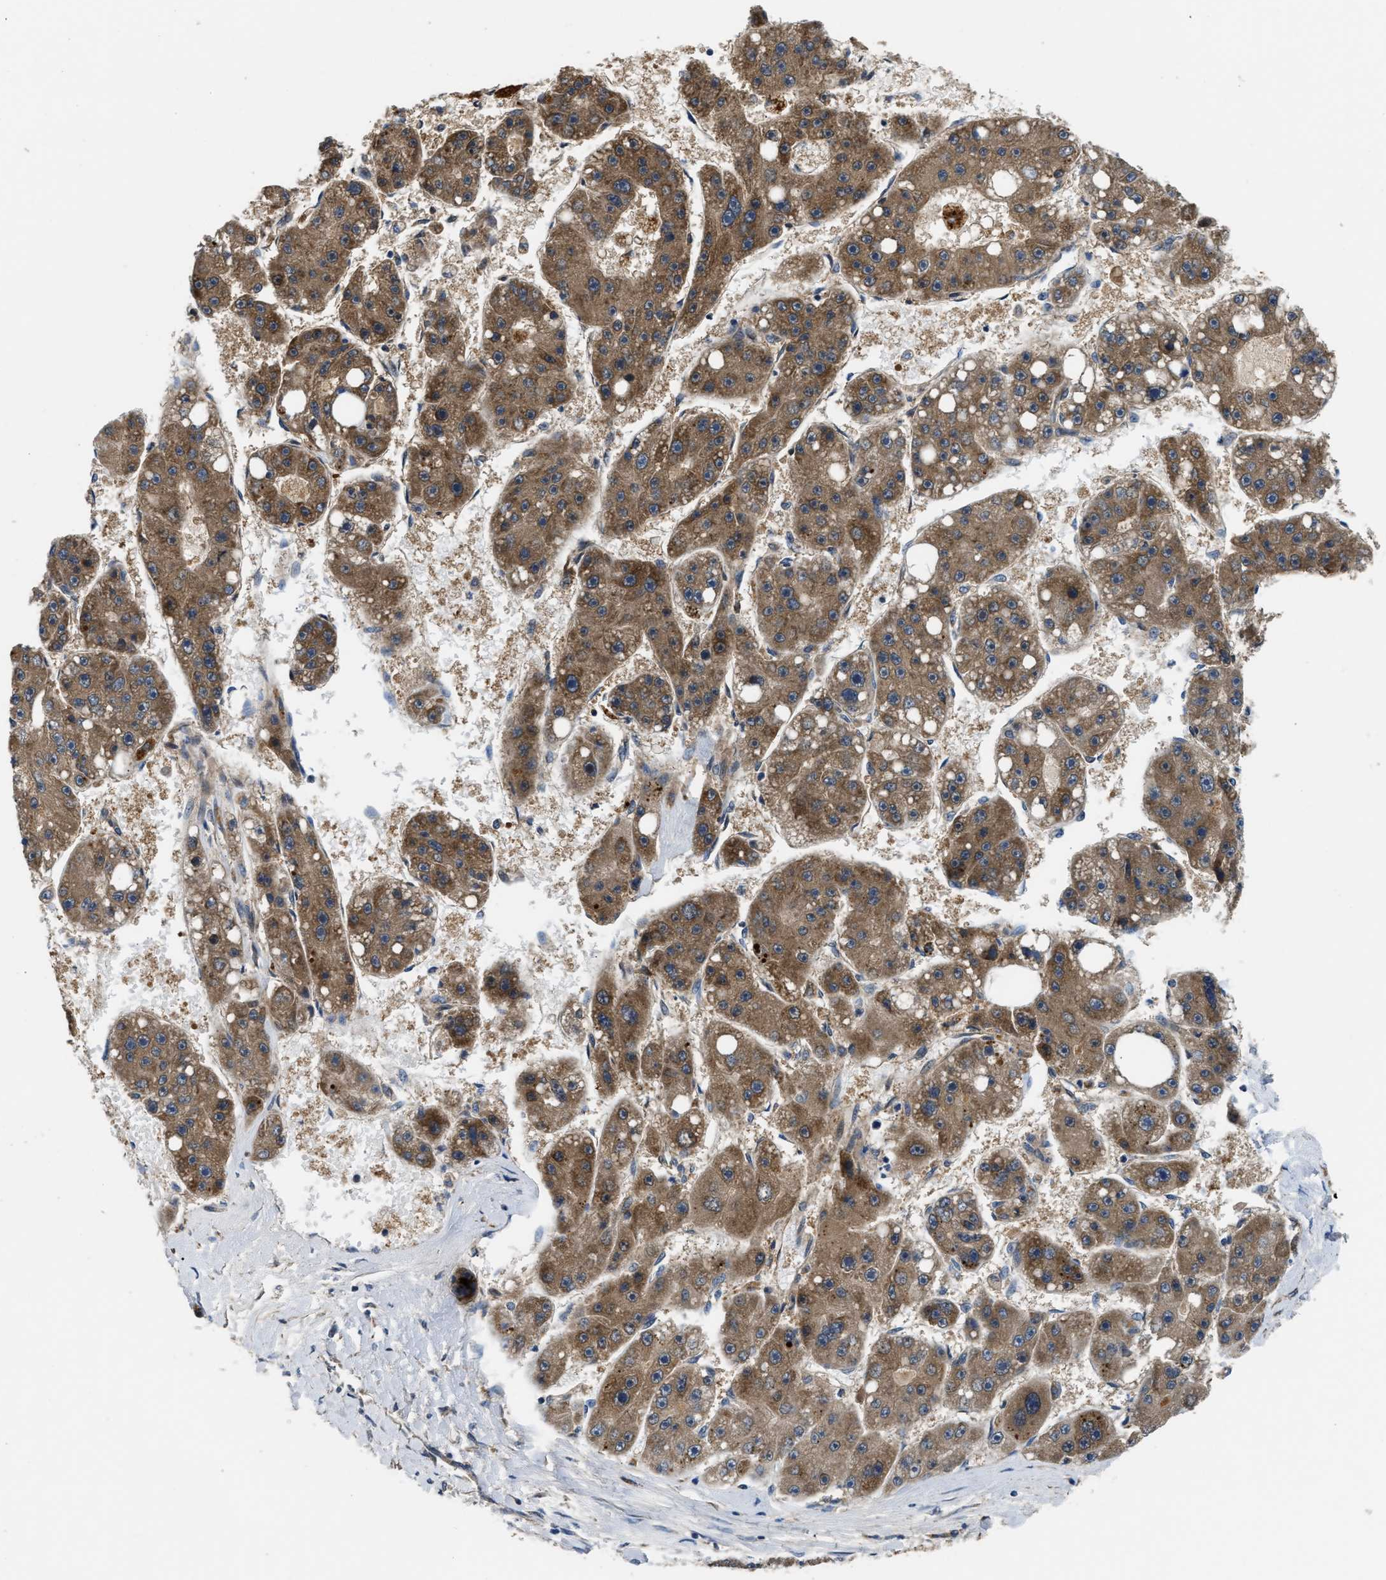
{"staining": {"intensity": "moderate", "quantity": ">75%", "location": "cytoplasmic/membranous"}, "tissue": "liver cancer", "cell_type": "Tumor cells", "image_type": "cancer", "snomed": [{"axis": "morphology", "description": "Carcinoma, Hepatocellular, NOS"}, {"axis": "topography", "description": "Liver"}], "caption": "The micrograph shows staining of liver cancer (hepatocellular carcinoma), revealing moderate cytoplasmic/membranous protein staining (brown color) within tumor cells.", "gene": "PPA1", "patient": {"sex": "female", "age": 61}}